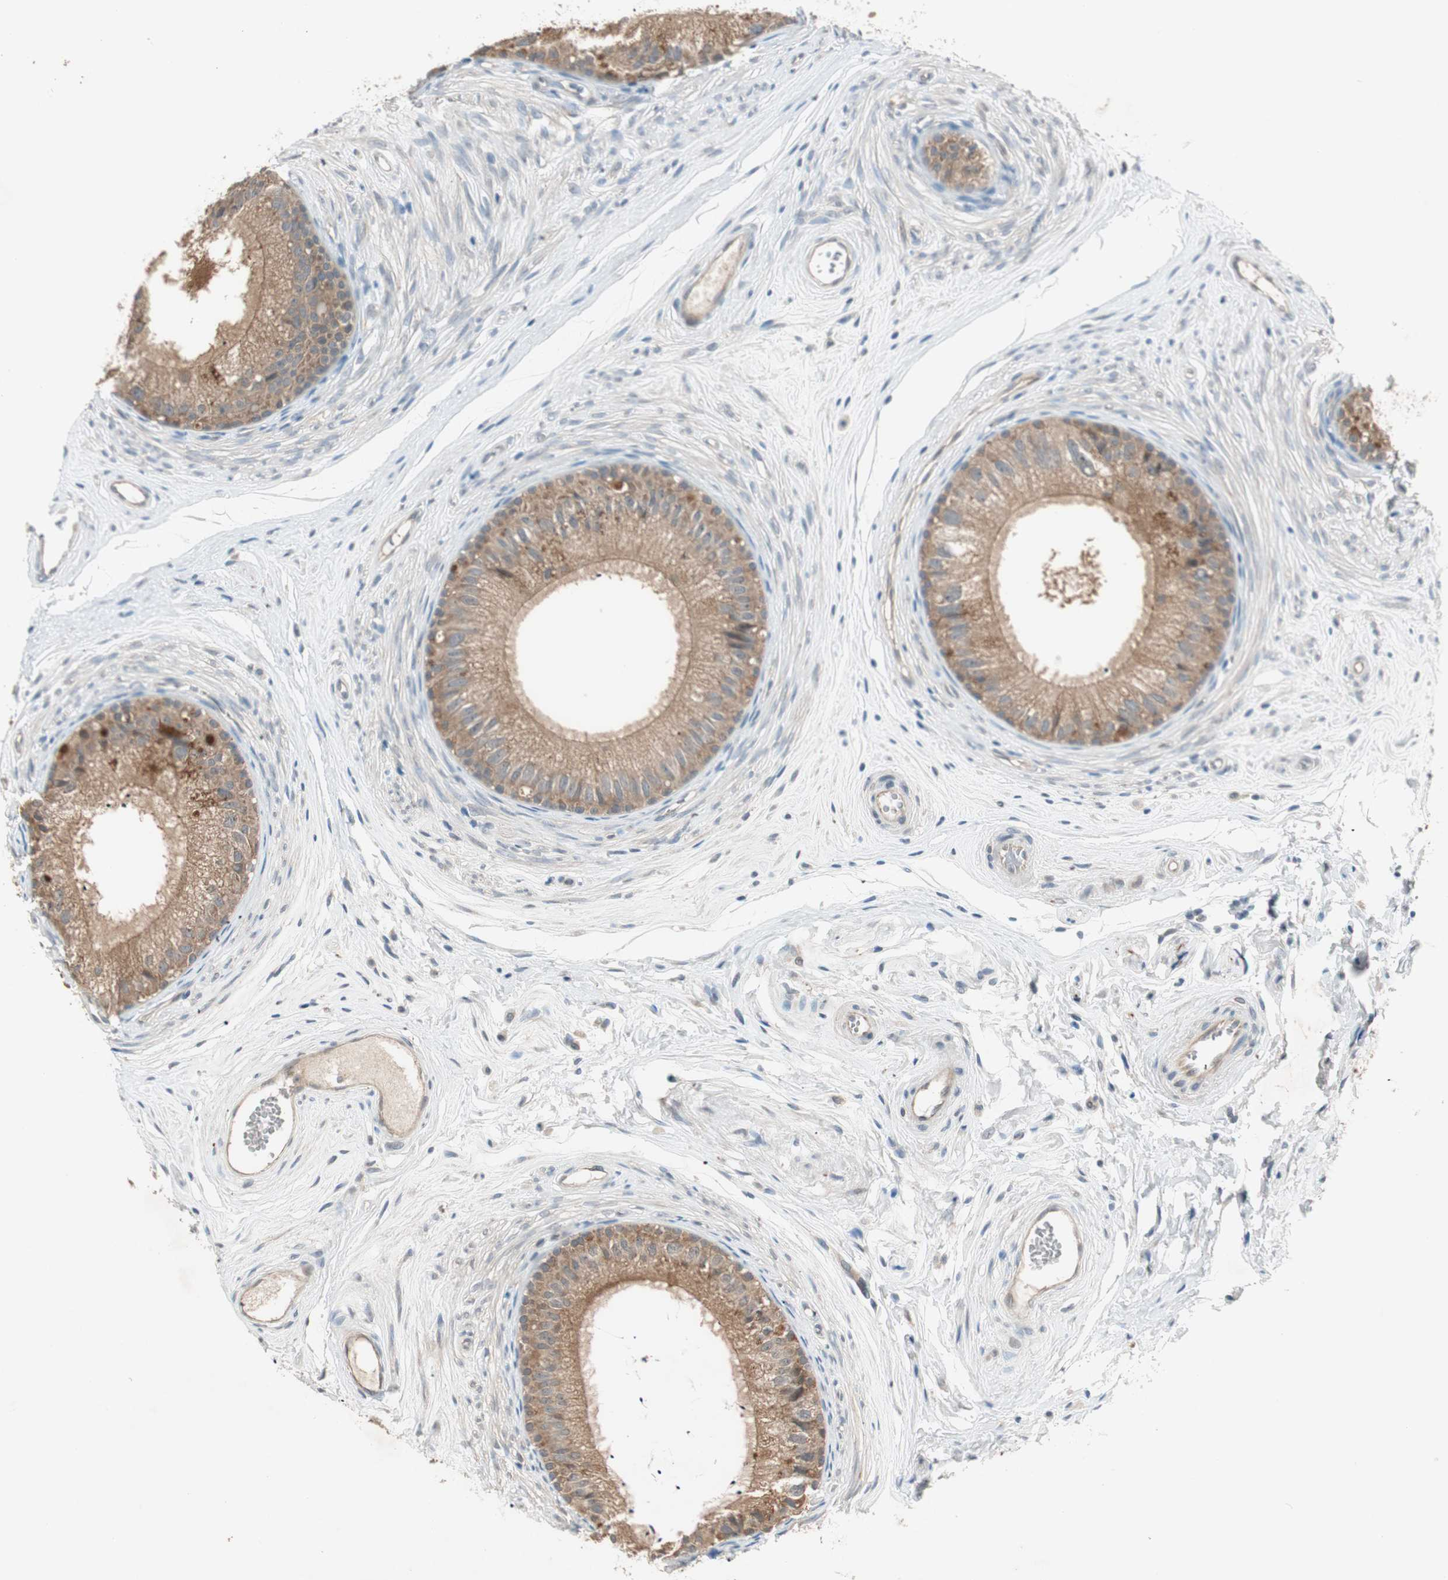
{"staining": {"intensity": "moderate", "quantity": ">75%", "location": "cytoplasmic/membranous"}, "tissue": "epididymis", "cell_type": "Glandular cells", "image_type": "normal", "snomed": [{"axis": "morphology", "description": "Normal tissue, NOS"}, {"axis": "topography", "description": "Epididymis"}], "caption": "Benign epididymis shows moderate cytoplasmic/membranous positivity in about >75% of glandular cells, visualized by immunohistochemistry. The staining was performed using DAB (3,3'-diaminobenzidine) to visualize the protein expression in brown, while the nuclei were stained in blue with hematoxylin (Magnification: 20x).", "gene": "NCLN", "patient": {"sex": "male", "age": 56}}